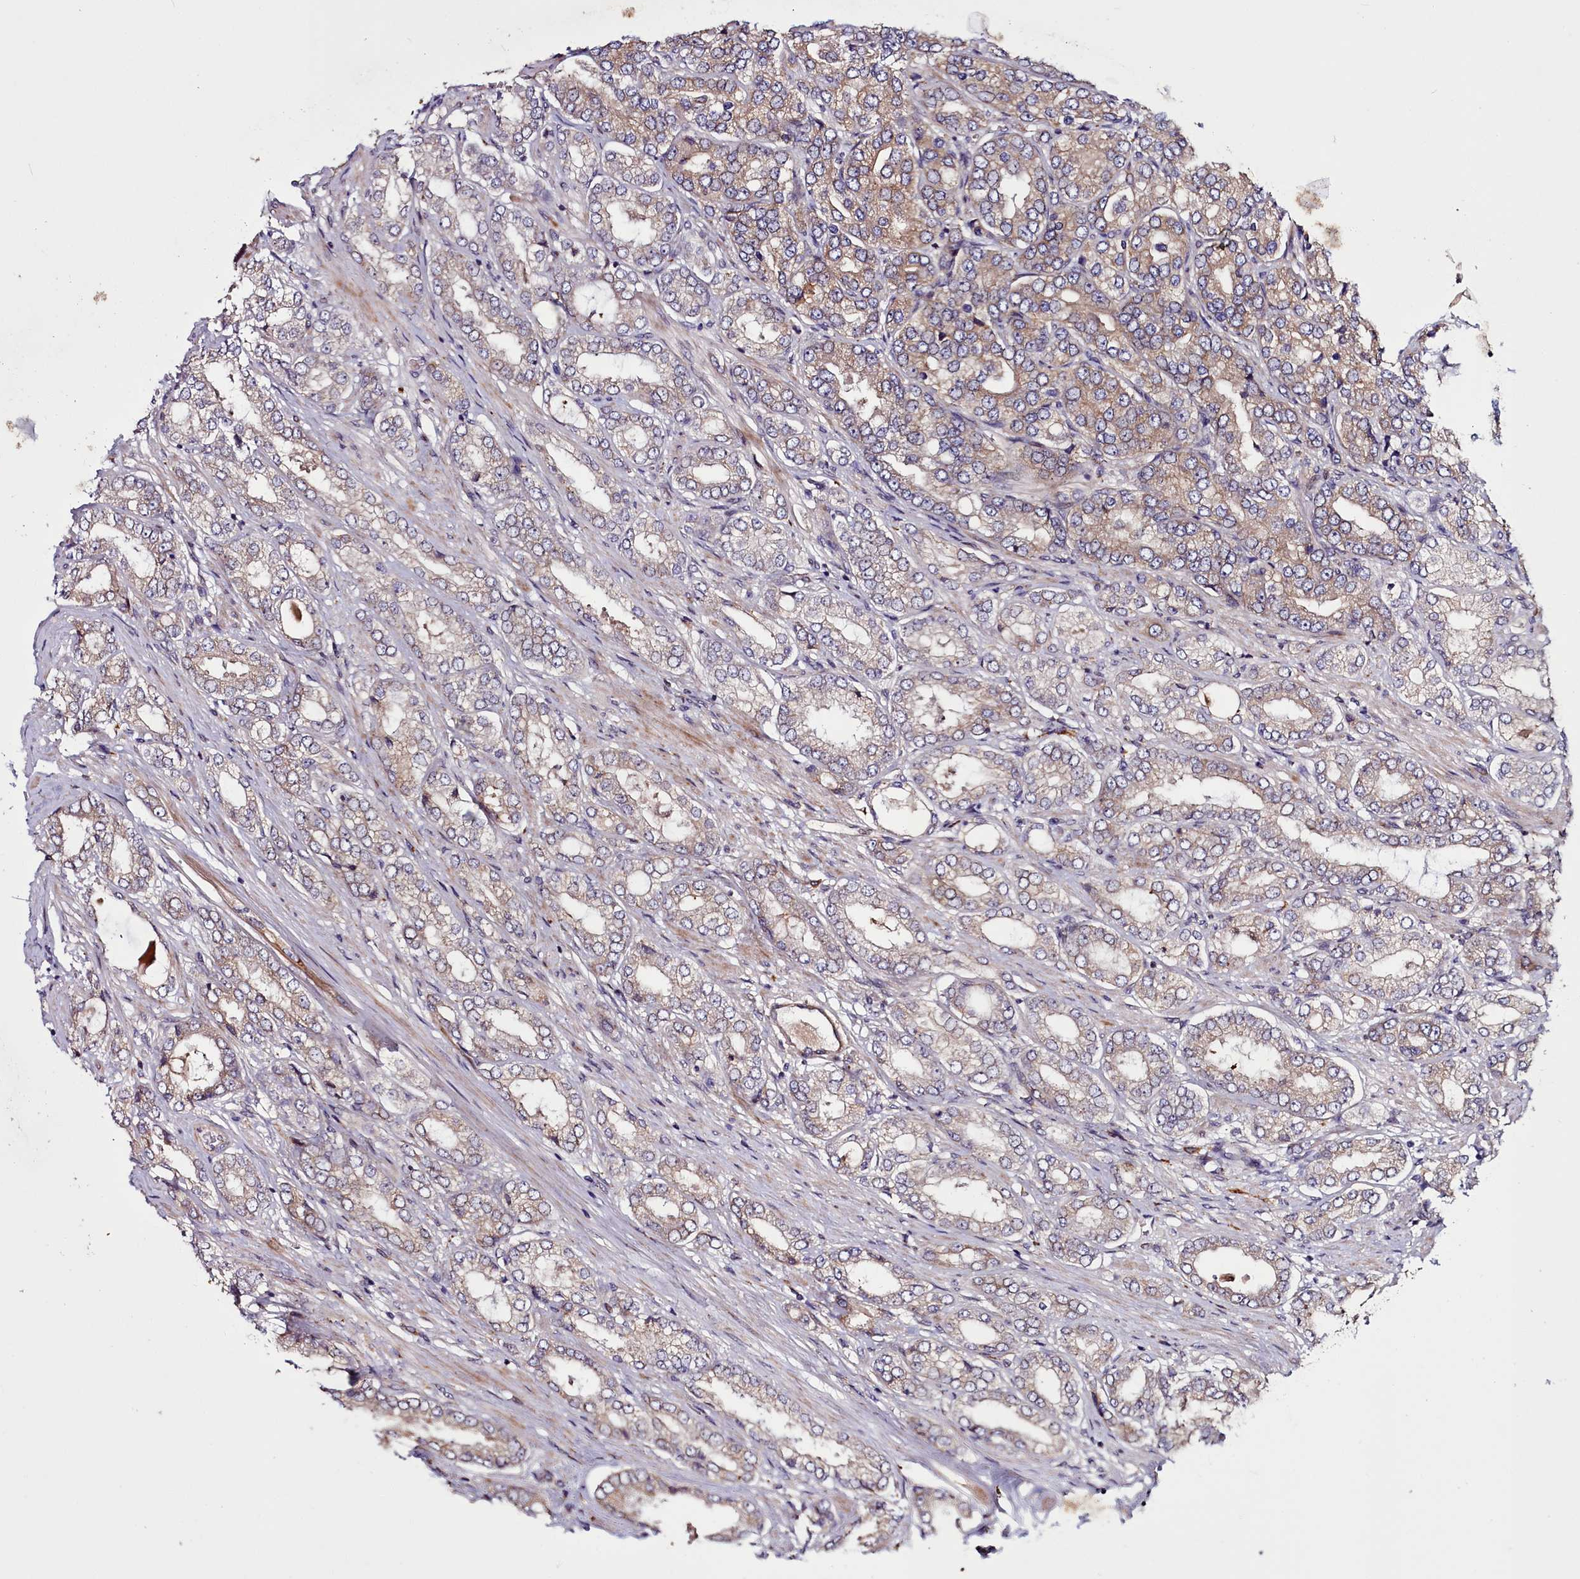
{"staining": {"intensity": "weak", "quantity": "25%-75%", "location": "cytoplasmic/membranous"}, "tissue": "prostate cancer", "cell_type": "Tumor cells", "image_type": "cancer", "snomed": [{"axis": "morphology", "description": "Adenocarcinoma, High grade"}, {"axis": "topography", "description": "Prostate"}], "caption": "Human prostate adenocarcinoma (high-grade) stained for a protein (brown) displays weak cytoplasmic/membranous positive staining in approximately 25%-75% of tumor cells.", "gene": "MCRIP1", "patient": {"sex": "male", "age": 68}}